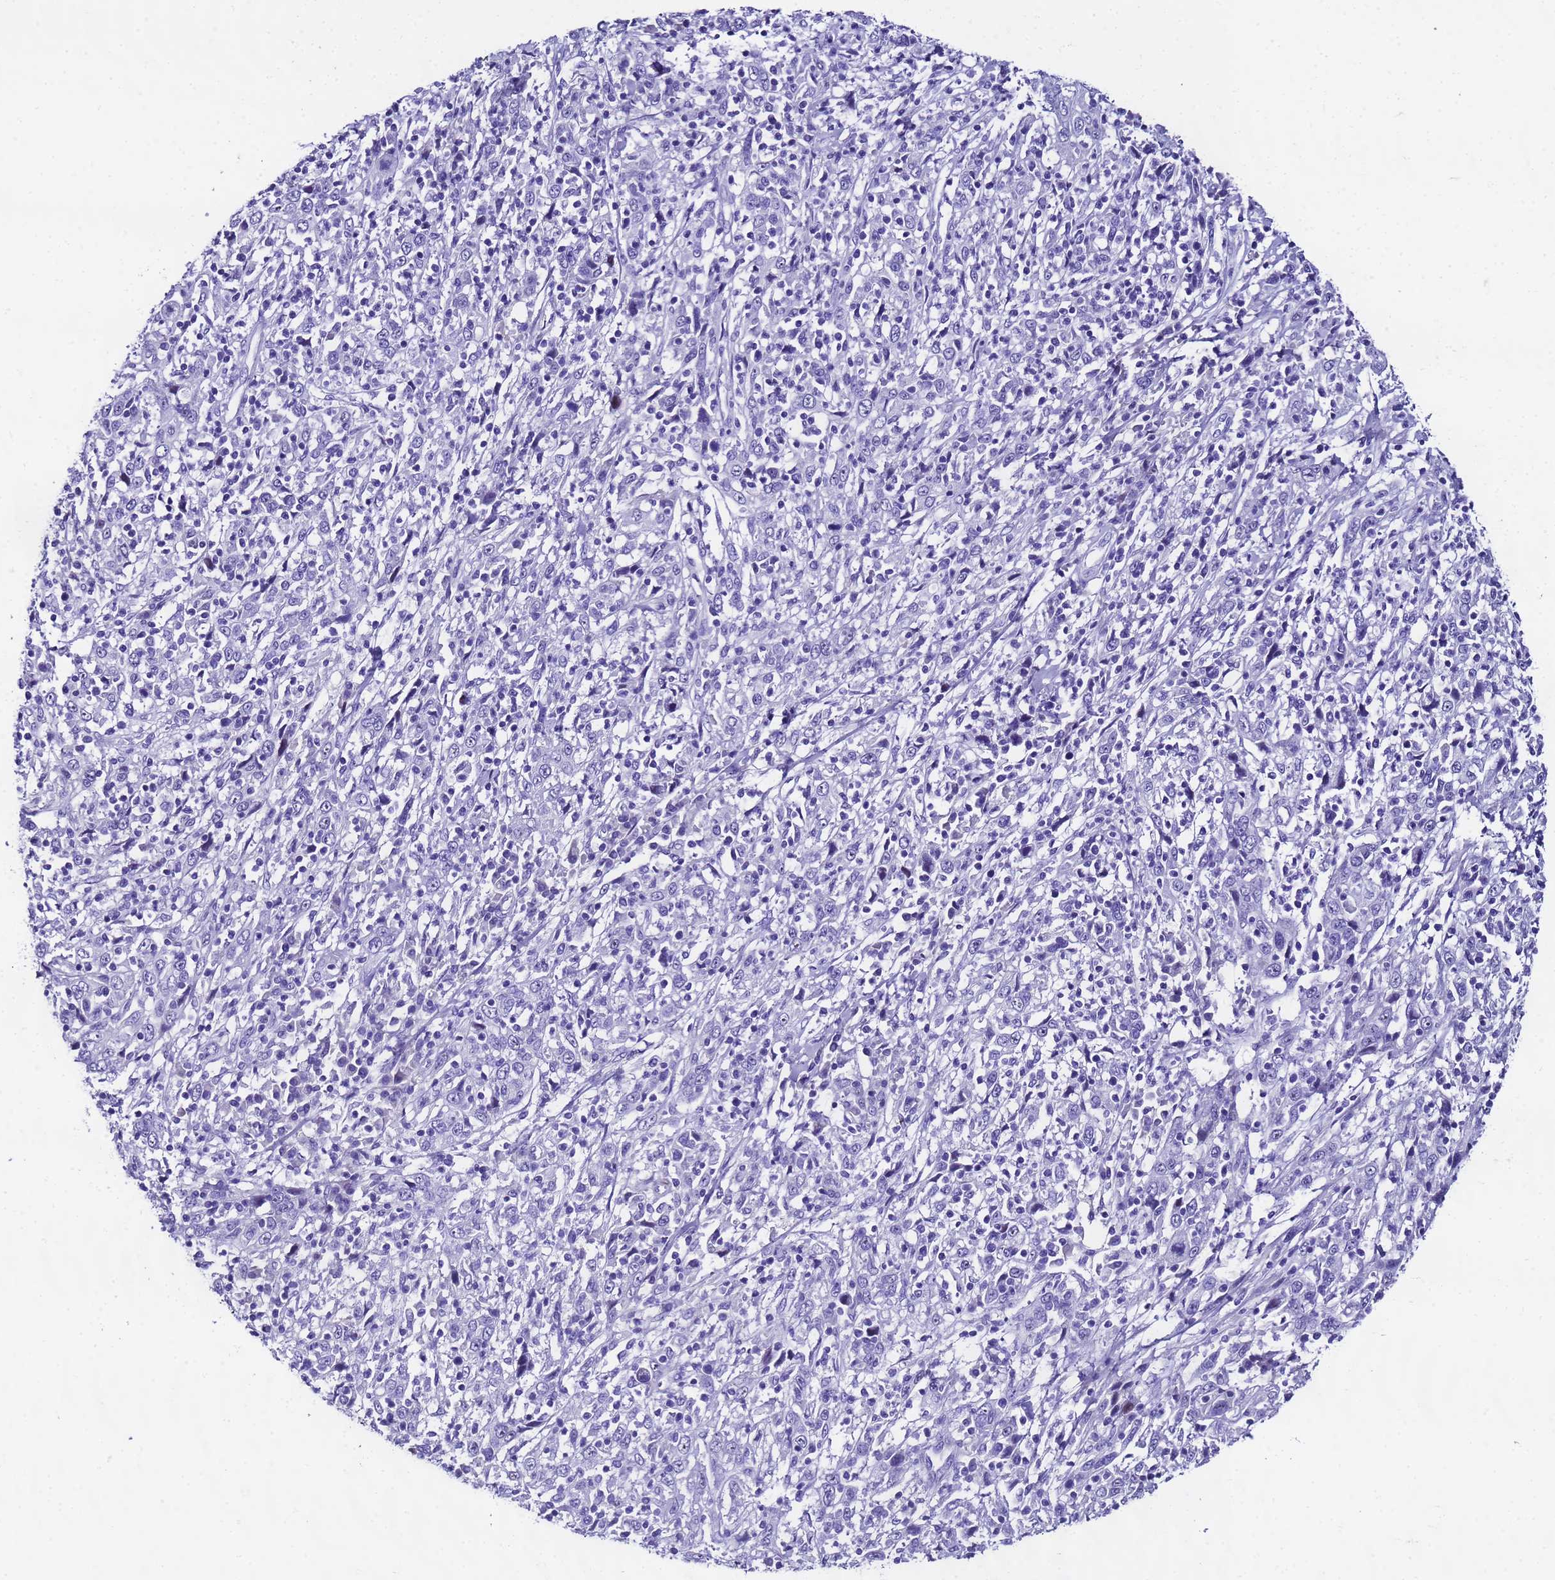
{"staining": {"intensity": "negative", "quantity": "none", "location": "none"}, "tissue": "cervical cancer", "cell_type": "Tumor cells", "image_type": "cancer", "snomed": [{"axis": "morphology", "description": "Squamous cell carcinoma, NOS"}, {"axis": "topography", "description": "Cervix"}], "caption": "This histopathology image is of cervical squamous cell carcinoma stained with immunohistochemistry (IHC) to label a protein in brown with the nuclei are counter-stained blue. There is no positivity in tumor cells.", "gene": "UGT2B10", "patient": {"sex": "female", "age": 46}}